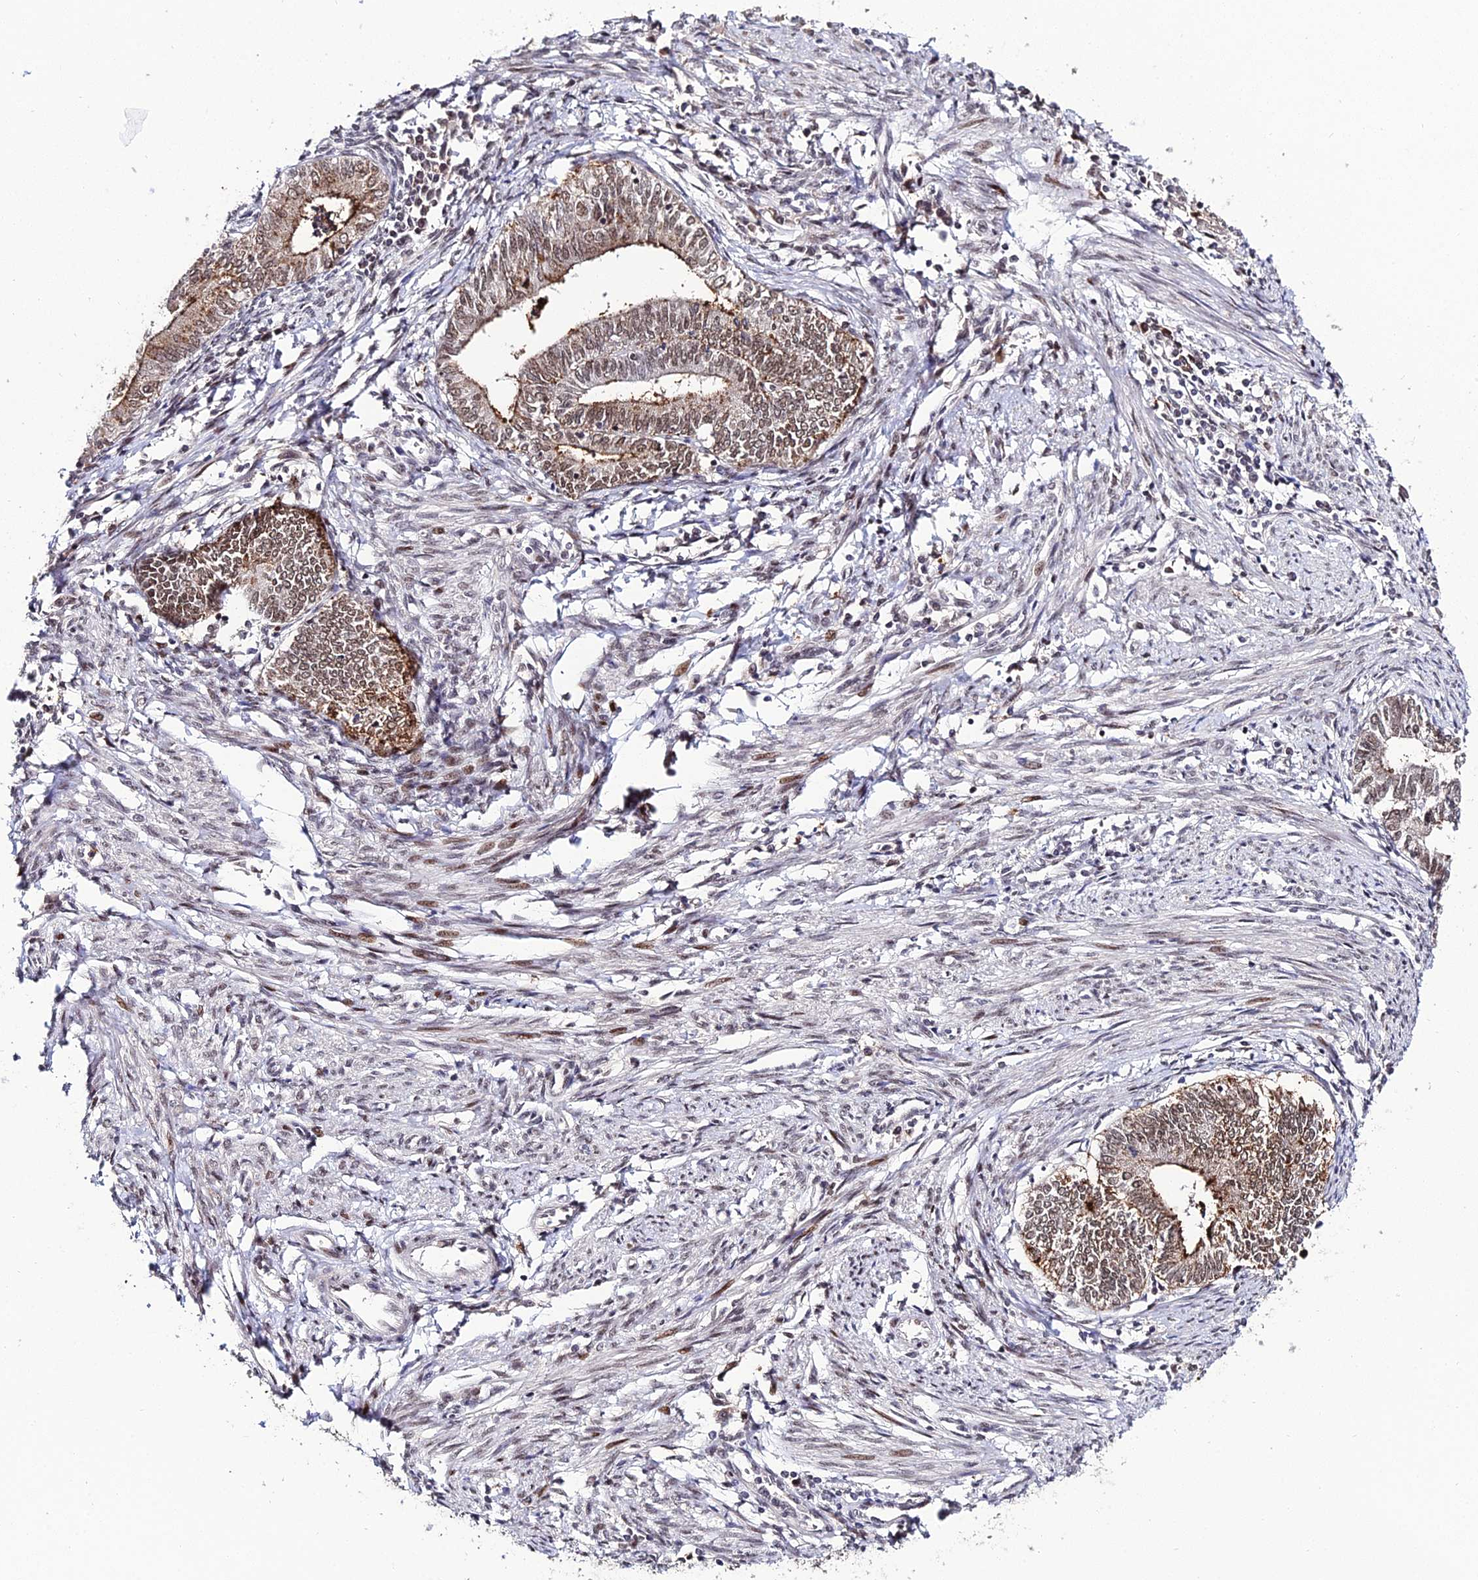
{"staining": {"intensity": "moderate", "quantity": ">75%", "location": "cytoplasmic/membranous,nuclear"}, "tissue": "endometrial cancer", "cell_type": "Tumor cells", "image_type": "cancer", "snomed": [{"axis": "morphology", "description": "Adenocarcinoma, NOS"}, {"axis": "topography", "description": "Endometrium"}], "caption": "This histopathology image demonstrates endometrial cancer stained with IHC to label a protein in brown. The cytoplasmic/membranous and nuclear of tumor cells show moderate positivity for the protein. Nuclei are counter-stained blue.", "gene": "SYT15", "patient": {"sex": "female", "age": 66}}